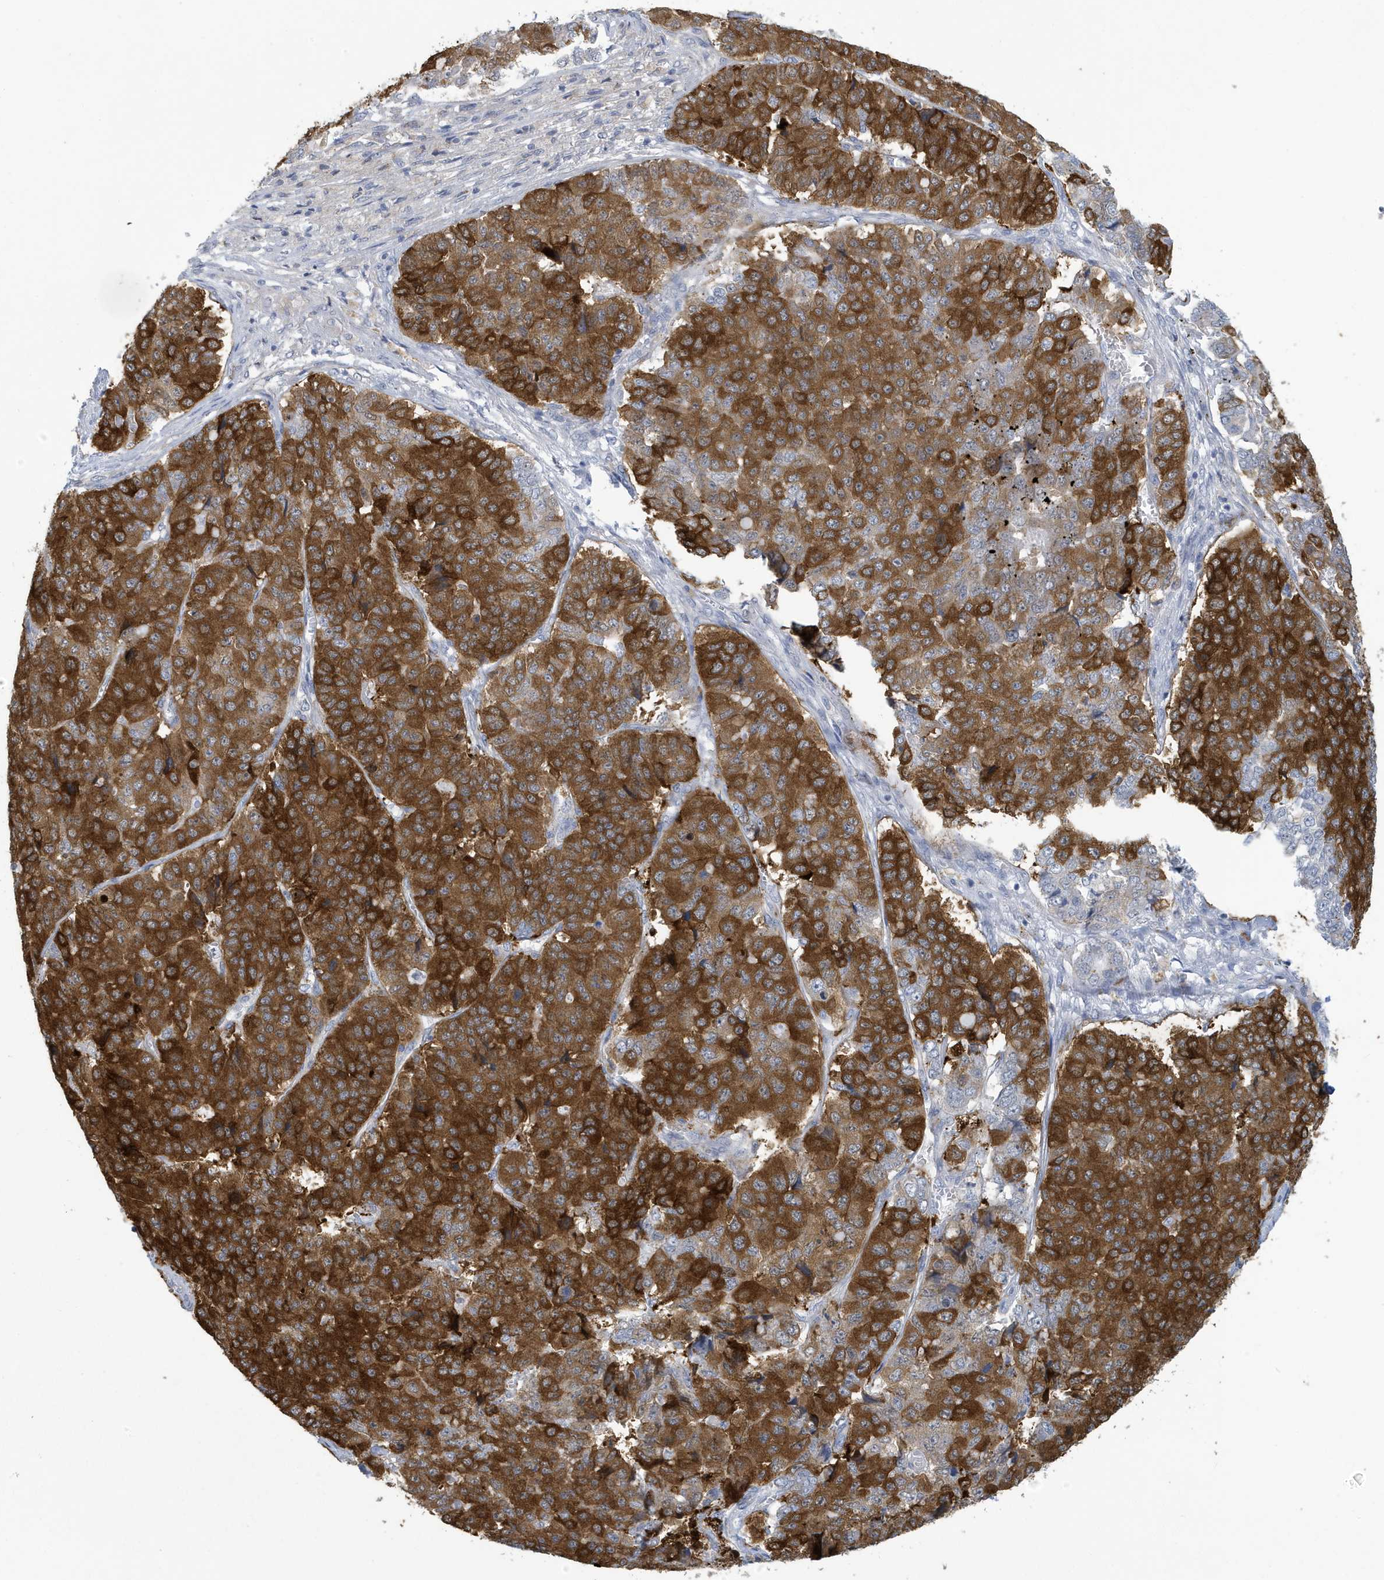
{"staining": {"intensity": "strong", "quantity": ">75%", "location": "cytoplasmic/membranous"}, "tissue": "pancreatic cancer", "cell_type": "Tumor cells", "image_type": "cancer", "snomed": [{"axis": "morphology", "description": "Adenocarcinoma, NOS"}, {"axis": "topography", "description": "Pancreas"}], "caption": "A photomicrograph of pancreatic adenocarcinoma stained for a protein displays strong cytoplasmic/membranous brown staining in tumor cells. Nuclei are stained in blue.", "gene": "VTA1", "patient": {"sex": "male", "age": 50}}